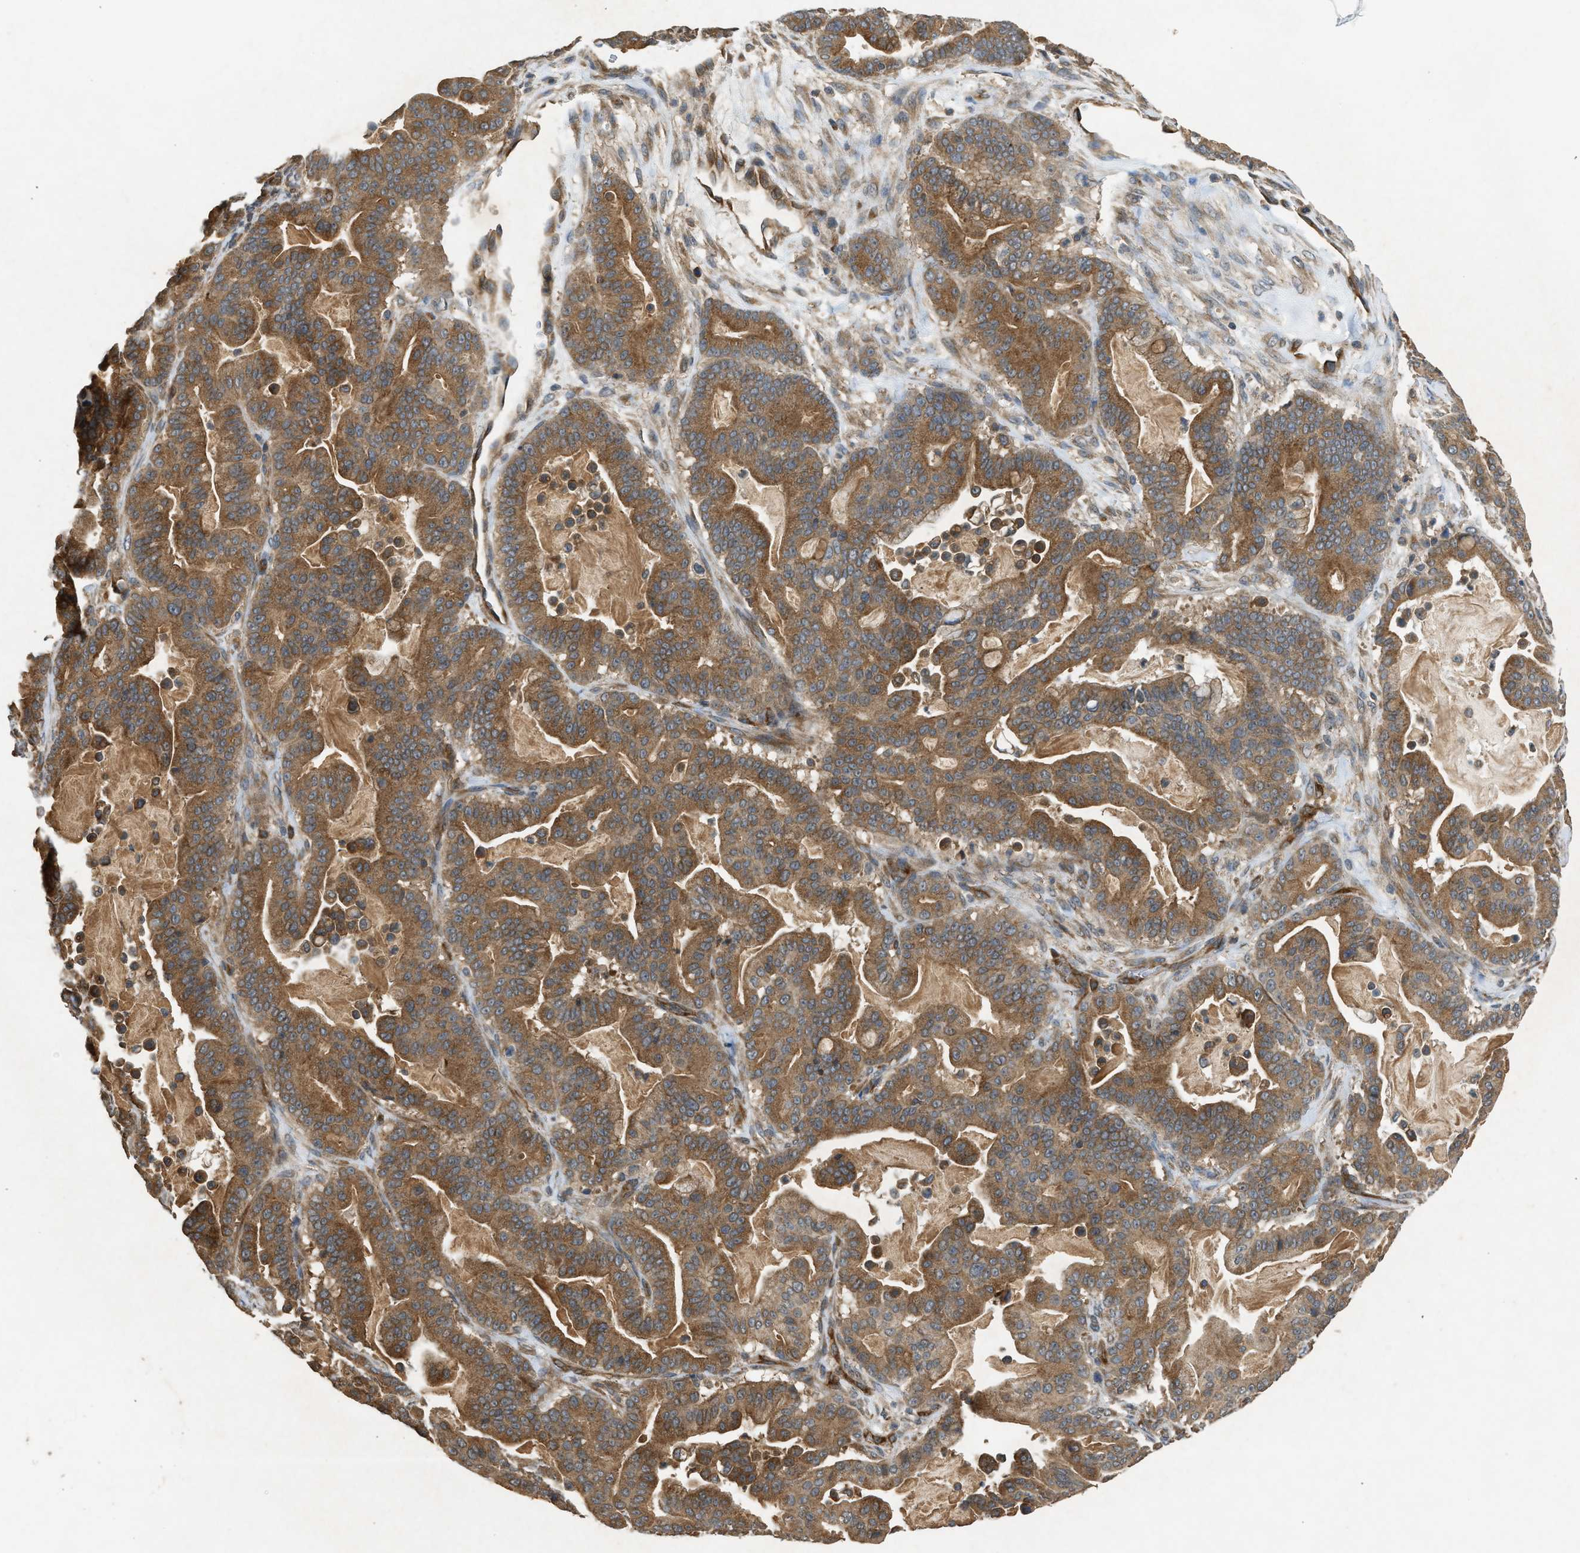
{"staining": {"intensity": "moderate", "quantity": ">75%", "location": "cytoplasmic/membranous"}, "tissue": "pancreatic cancer", "cell_type": "Tumor cells", "image_type": "cancer", "snomed": [{"axis": "morphology", "description": "Adenocarcinoma, NOS"}, {"axis": "topography", "description": "Pancreas"}], "caption": "Moderate cytoplasmic/membranous positivity for a protein is seen in approximately >75% of tumor cells of pancreatic cancer (adenocarcinoma) using IHC.", "gene": "HIP1R", "patient": {"sex": "male", "age": 63}}